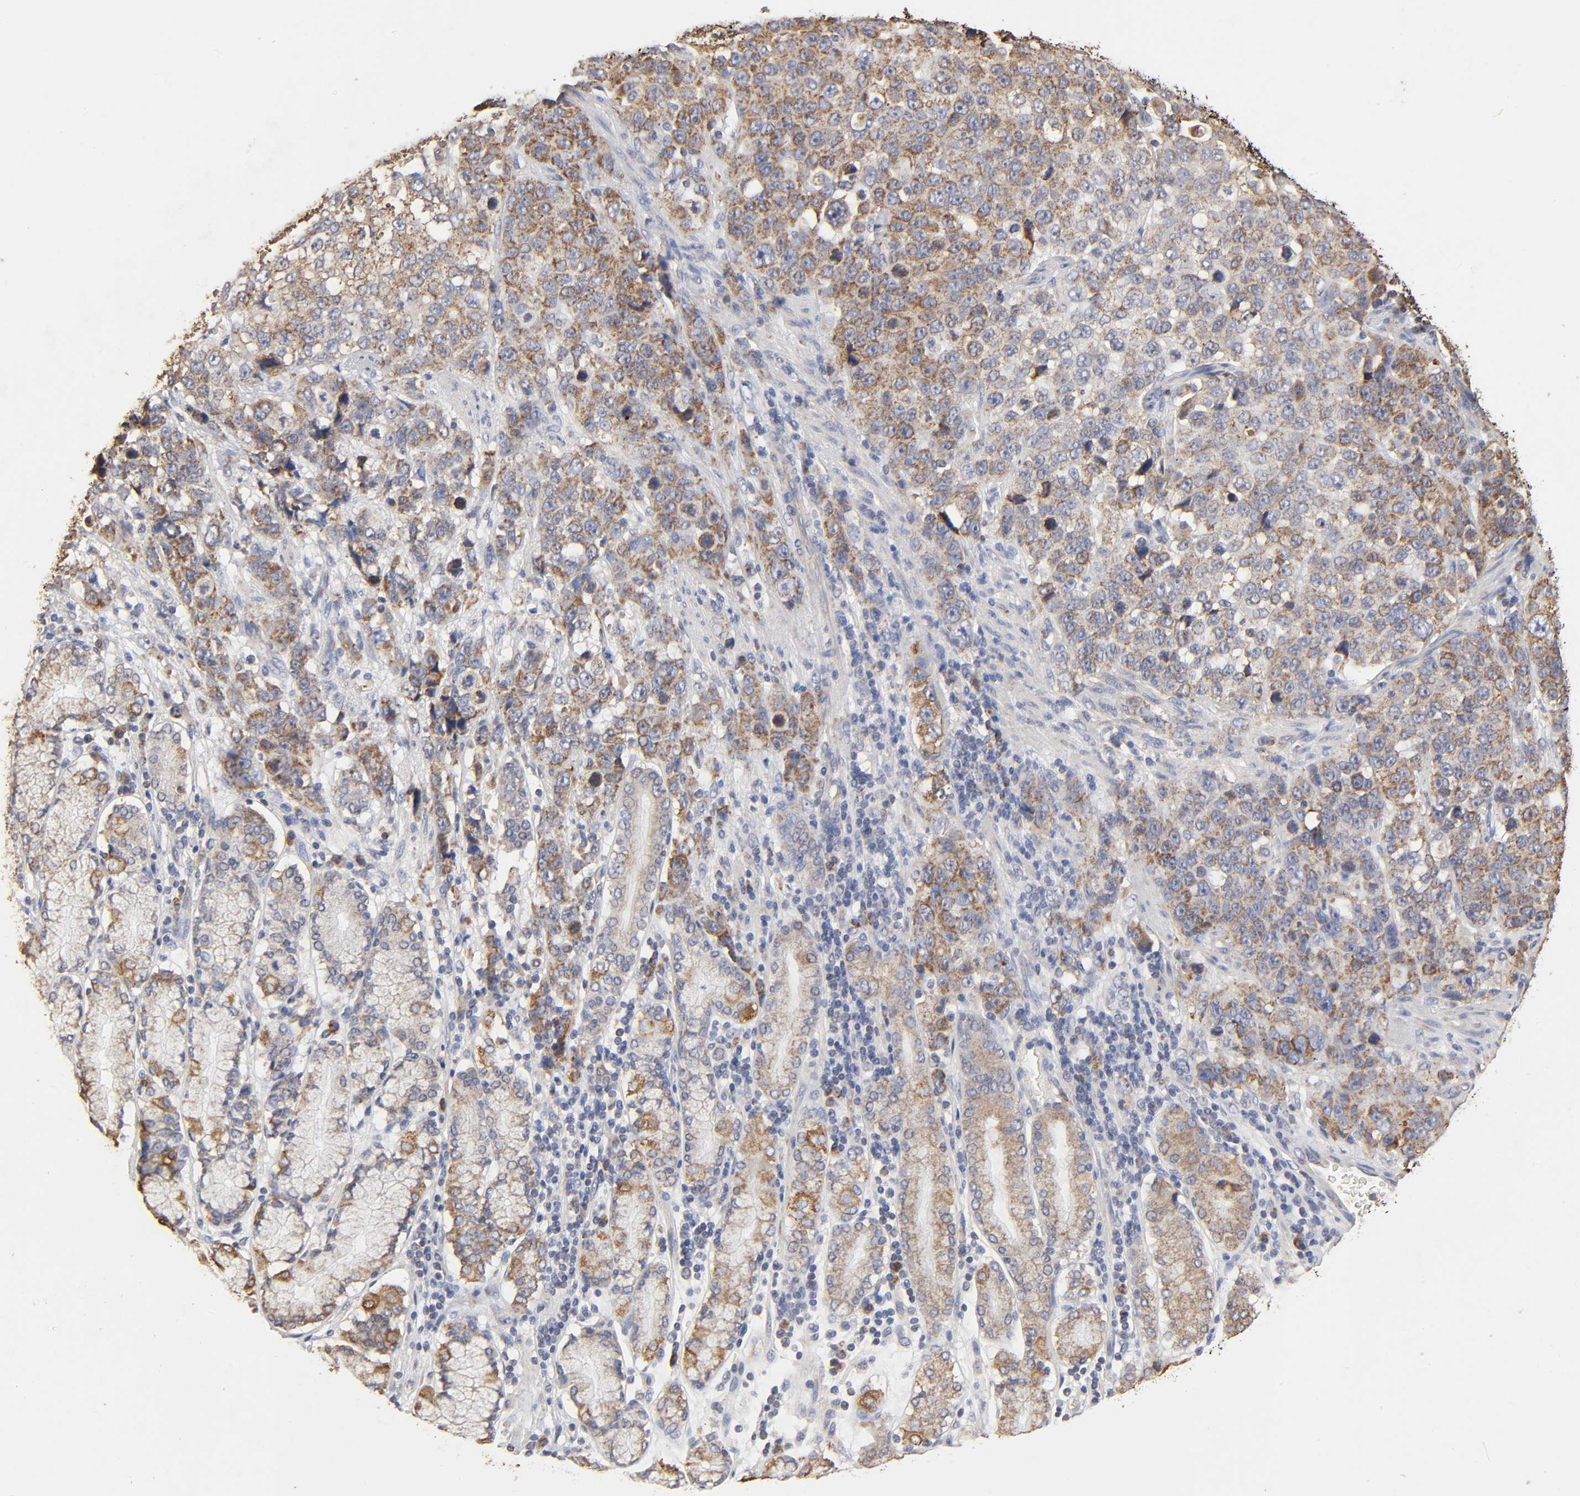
{"staining": {"intensity": "moderate", "quantity": ">75%", "location": "cytoplasmic/membranous"}, "tissue": "stomach cancer", "cell_type": "Tumor cells", "image_type": "cancer", "snomed": [{"axis": "morphology", "description": "Normal tissue, NOS"}, {"axis": "morphology", "description": "Adenocarcinoma, NOS"}, {"axis": "topography", "description": "Stomach"}], "caption": "Moderate cytoplasmic/membranous protein positivity is present in approximately >75% of tumor cells in stomach cancer.", "gene": "CYCS", "patient": {"sex": "male", "age": 48}}